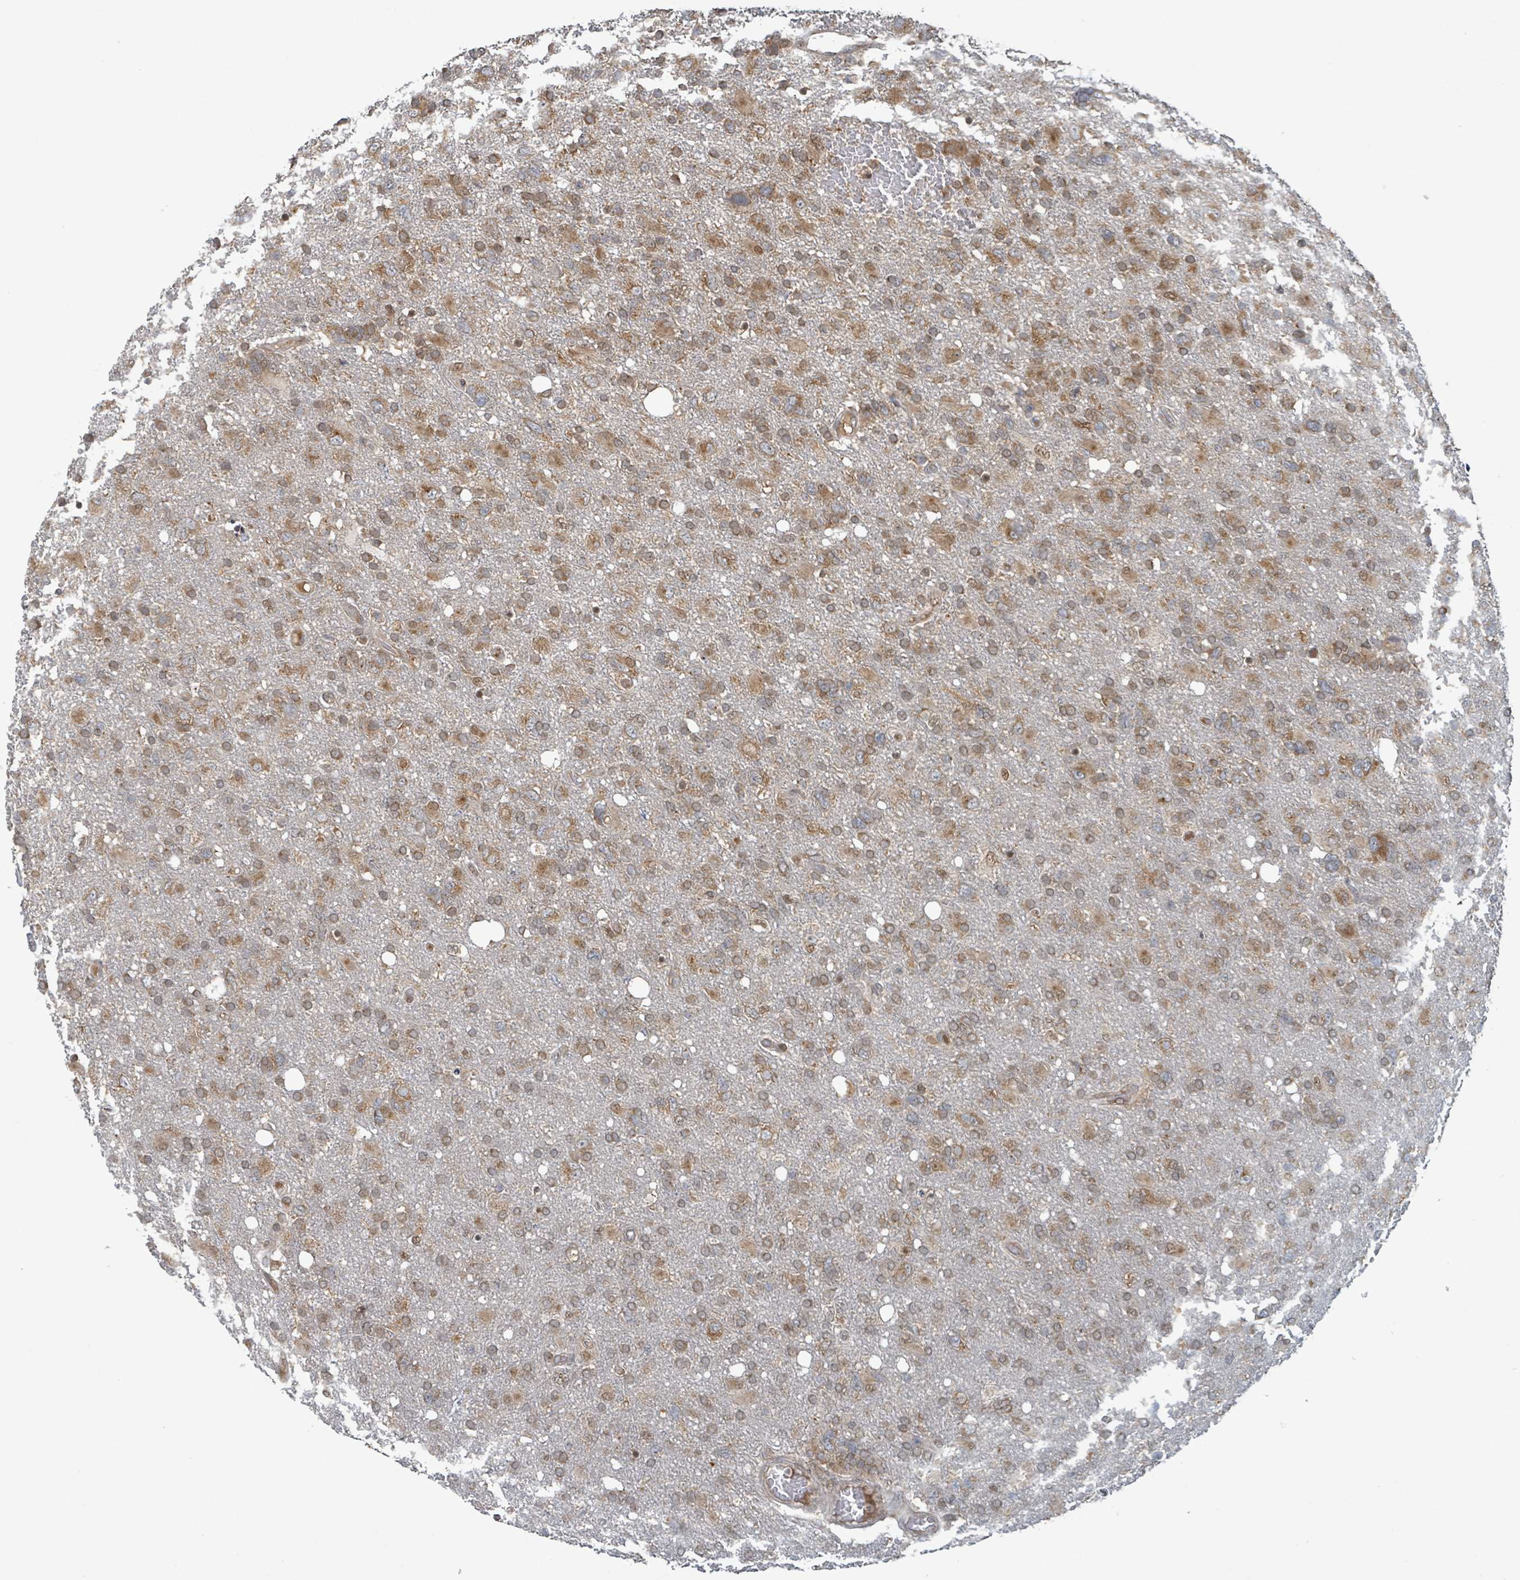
{"staining": {"intensity": "moderate", "quantity": ">75%", "location": "cytoplasmic/membranous"}, "tissue": "glioma", "cell_type": "Tumor cells", "image_type": "cancer", "snomed": [{"axis": "morphology", "description": "Glioma, malignant, High grade"}, {"axis": "topography", "description": "Brain"}], "caption": "Immunohistochemical staining of human high-grade glioma (malignant) displays medium levels of moderate cytoplasmic/membranous staining in approximately >75% of tumor cells.", "gene": "OR51E1", "patient": {"sex": "male", "age": 61}}